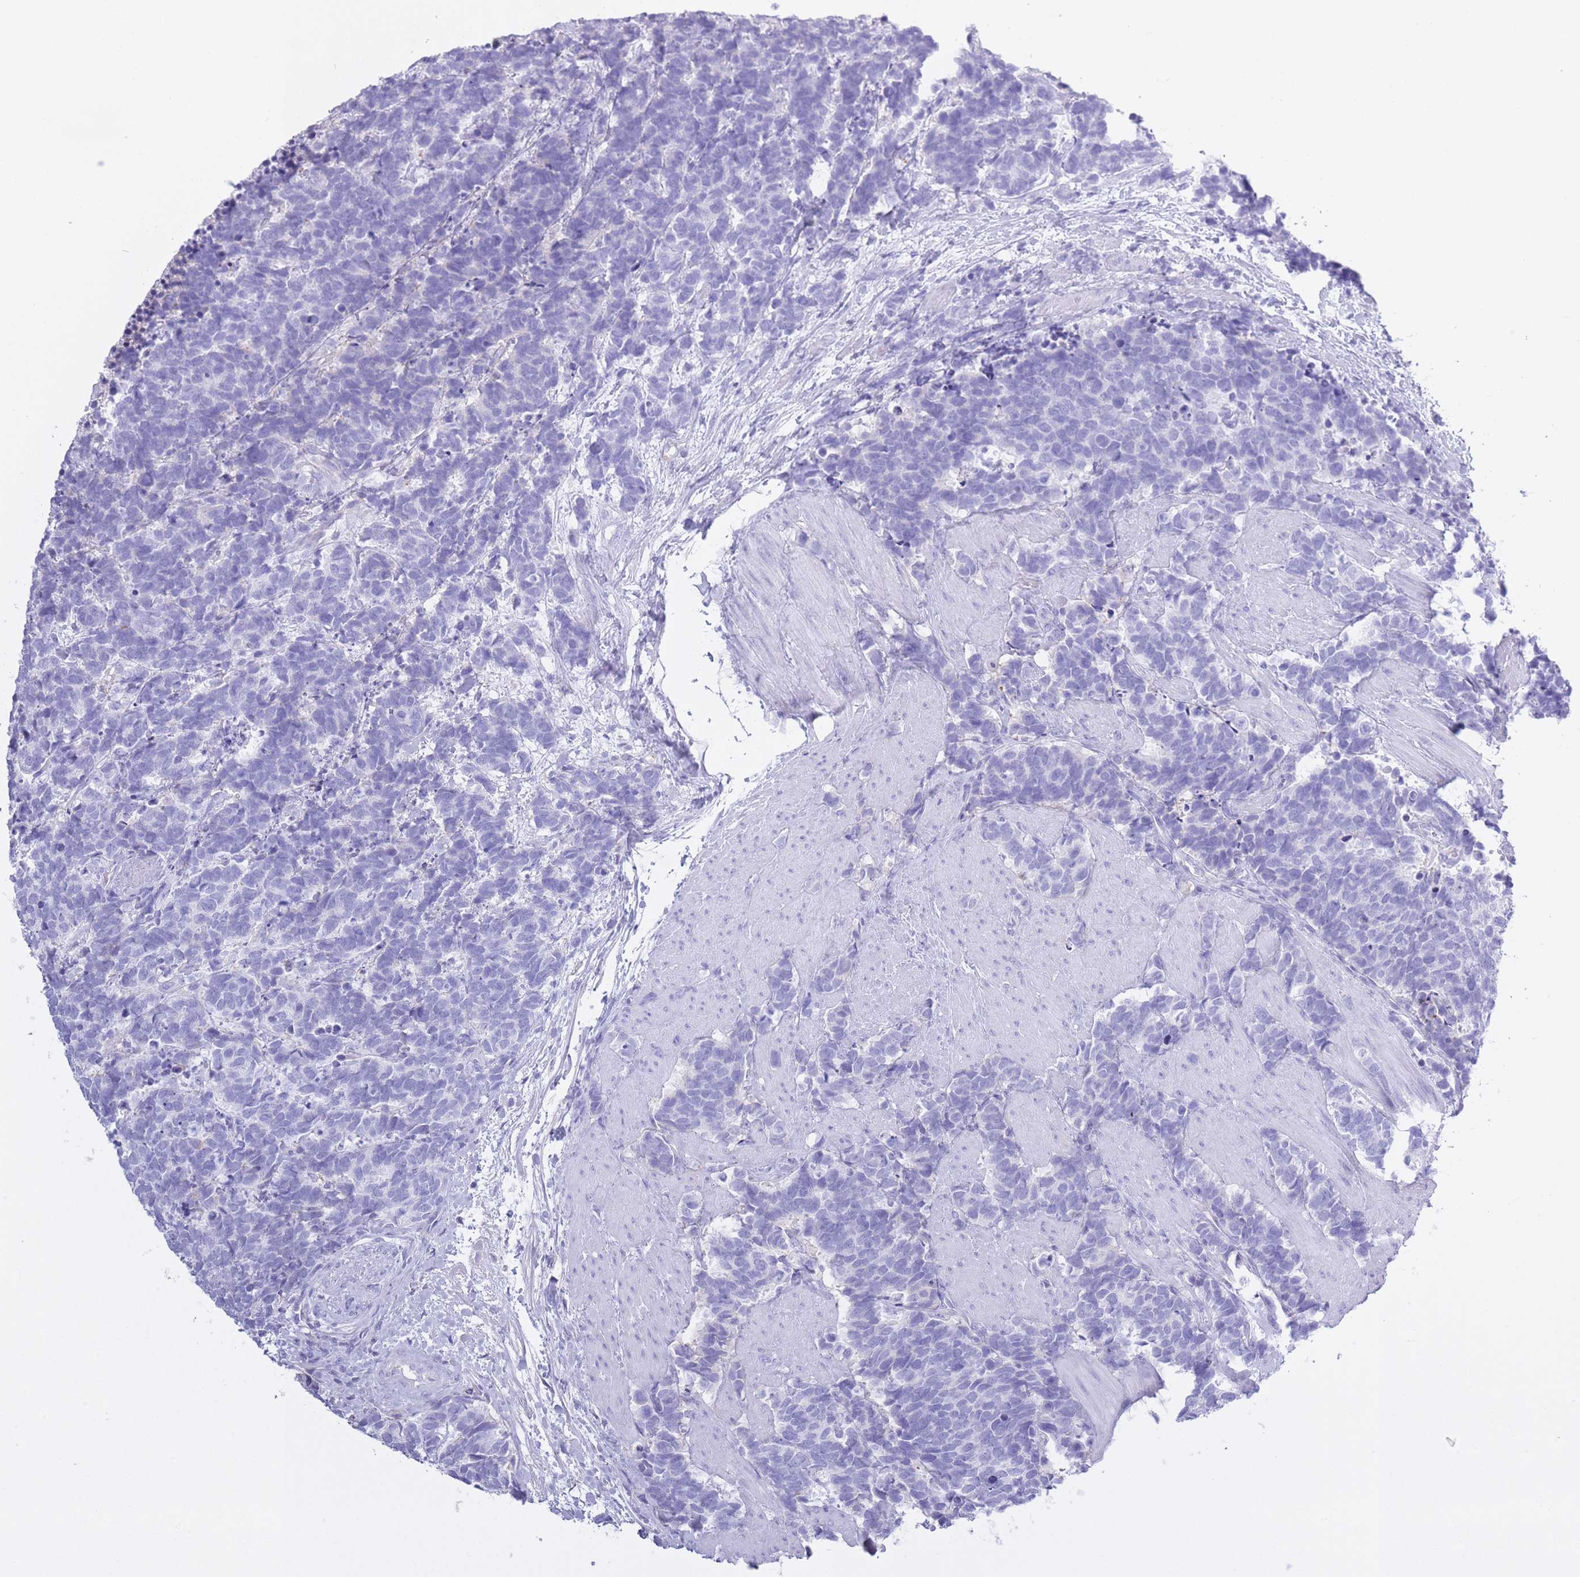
{"staining": {"intensity": "negative", "quantity": "none", "location": "none"}, "tissue": "carcinoid", "cell_type": "Tumor cells", "image_type": "cancer", "snomed": [{"axis": "morphology", "description": "Carcinoma, NOS"}, {"axis": "morphology", "description": "Carcinoid, malignant, NOS"}, {"axis": "topography", "description": "Prostate"}], "caption": "This is an immunohistochemistry (IHC) photomicrograph of carcinoma. There is no expression in tumor cells.", "gene": "AP3S2", "patient": {"sex": "male", "age": 57}}